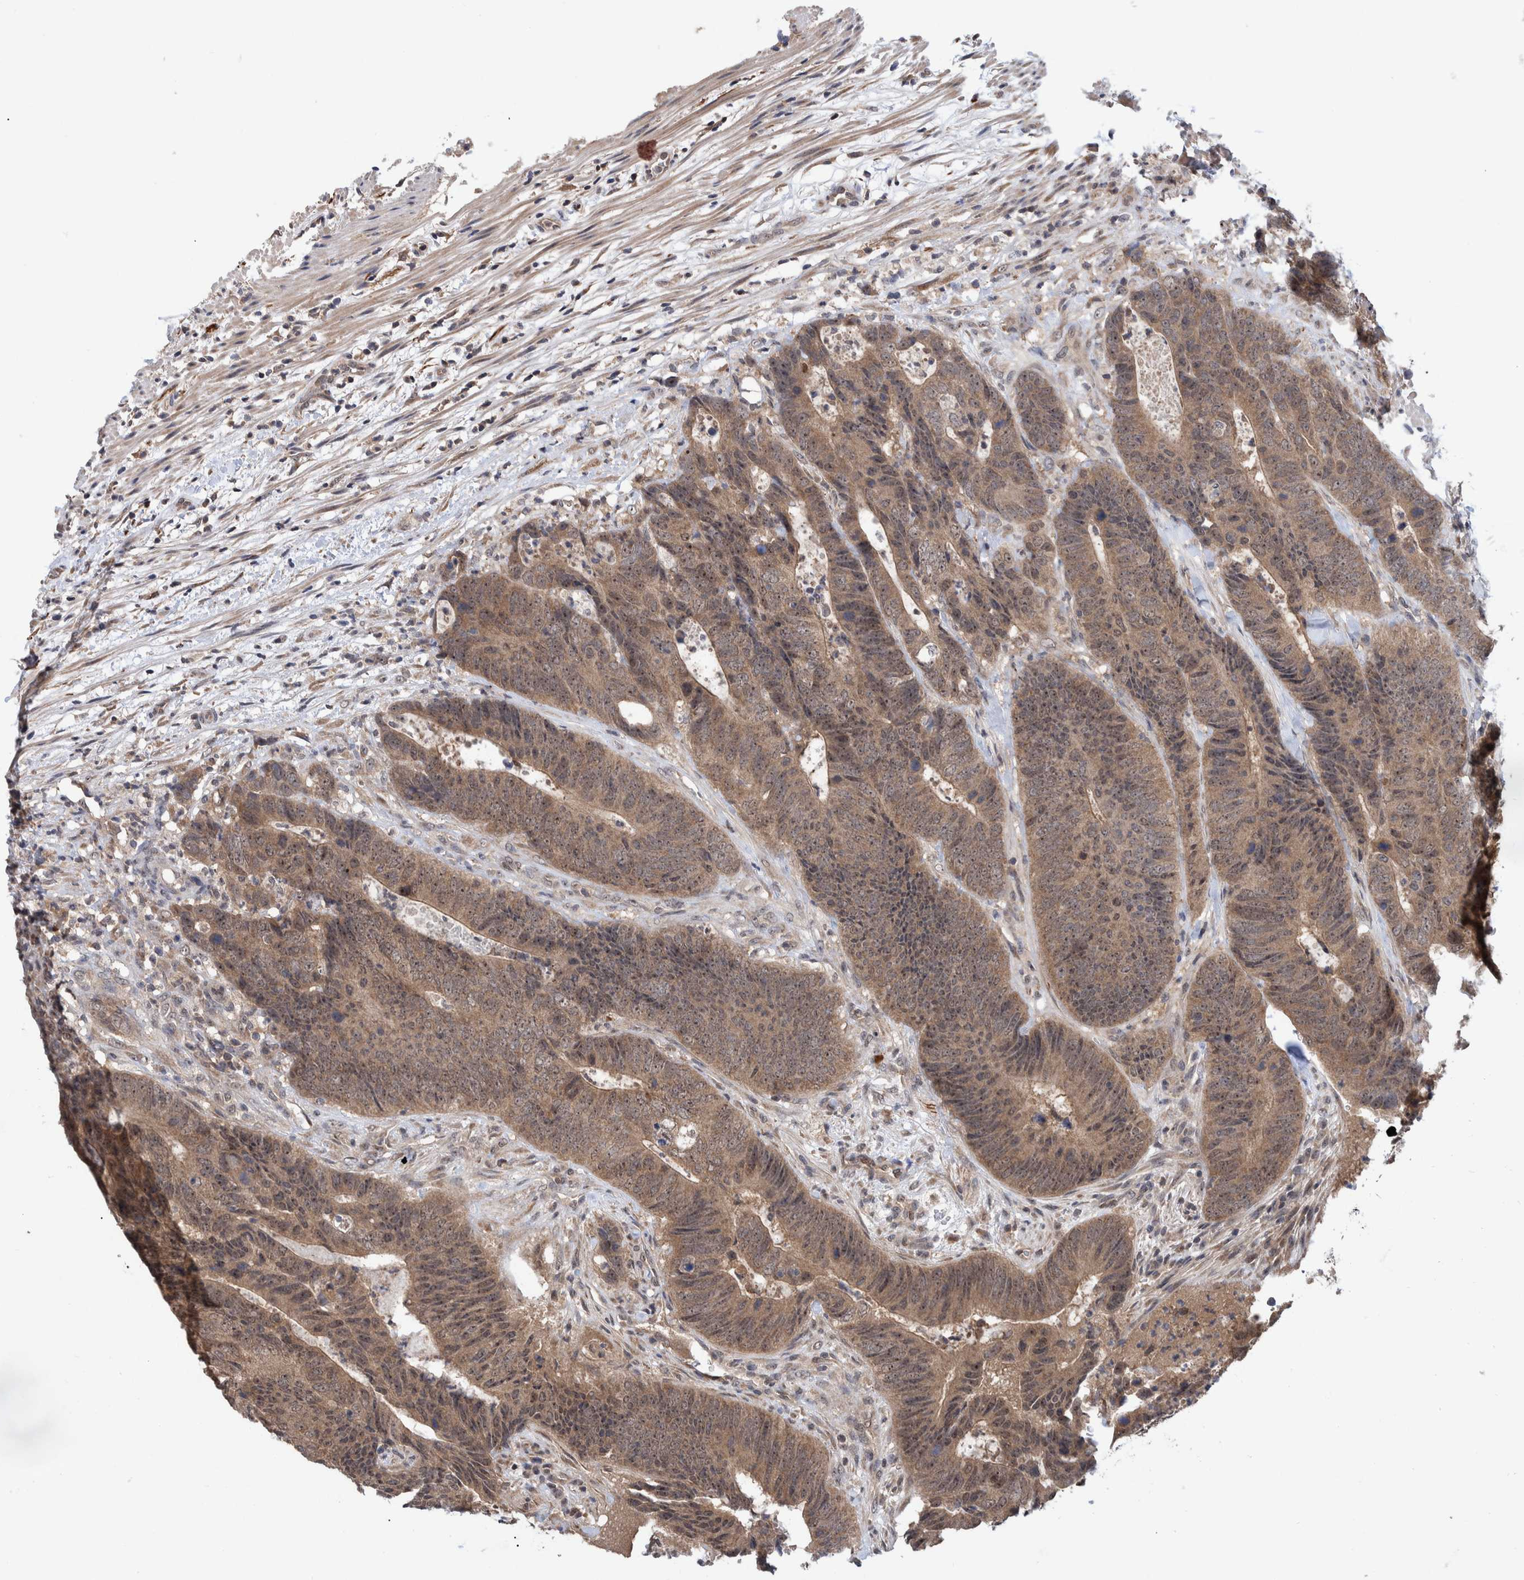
{"staining": {"intensity": "moderate", "quantity": ">75%", "location": "cytoplasmic/membranous,nuclear"}, "tissue": "colorectal cancer", "cell_type": "Tumor cells", "image_type": "cancer", "snomed": [{"axis": "morphology", "description": "Adenocarcinoma, NOS"}, {"axis": "topography", "description": "Colon"}], "caption": "Protein expression analysis of human adenocarcinoma (colorectal) reveals moderate cytoplasmic/membranous and nuclear expression in approximately >75% of tumor cells. Immunohistochemistry stains the protein in brown and the nuclei are stained blue.", "gene": "PLPBP", "patient": {"sex": "male", "age": 56}}